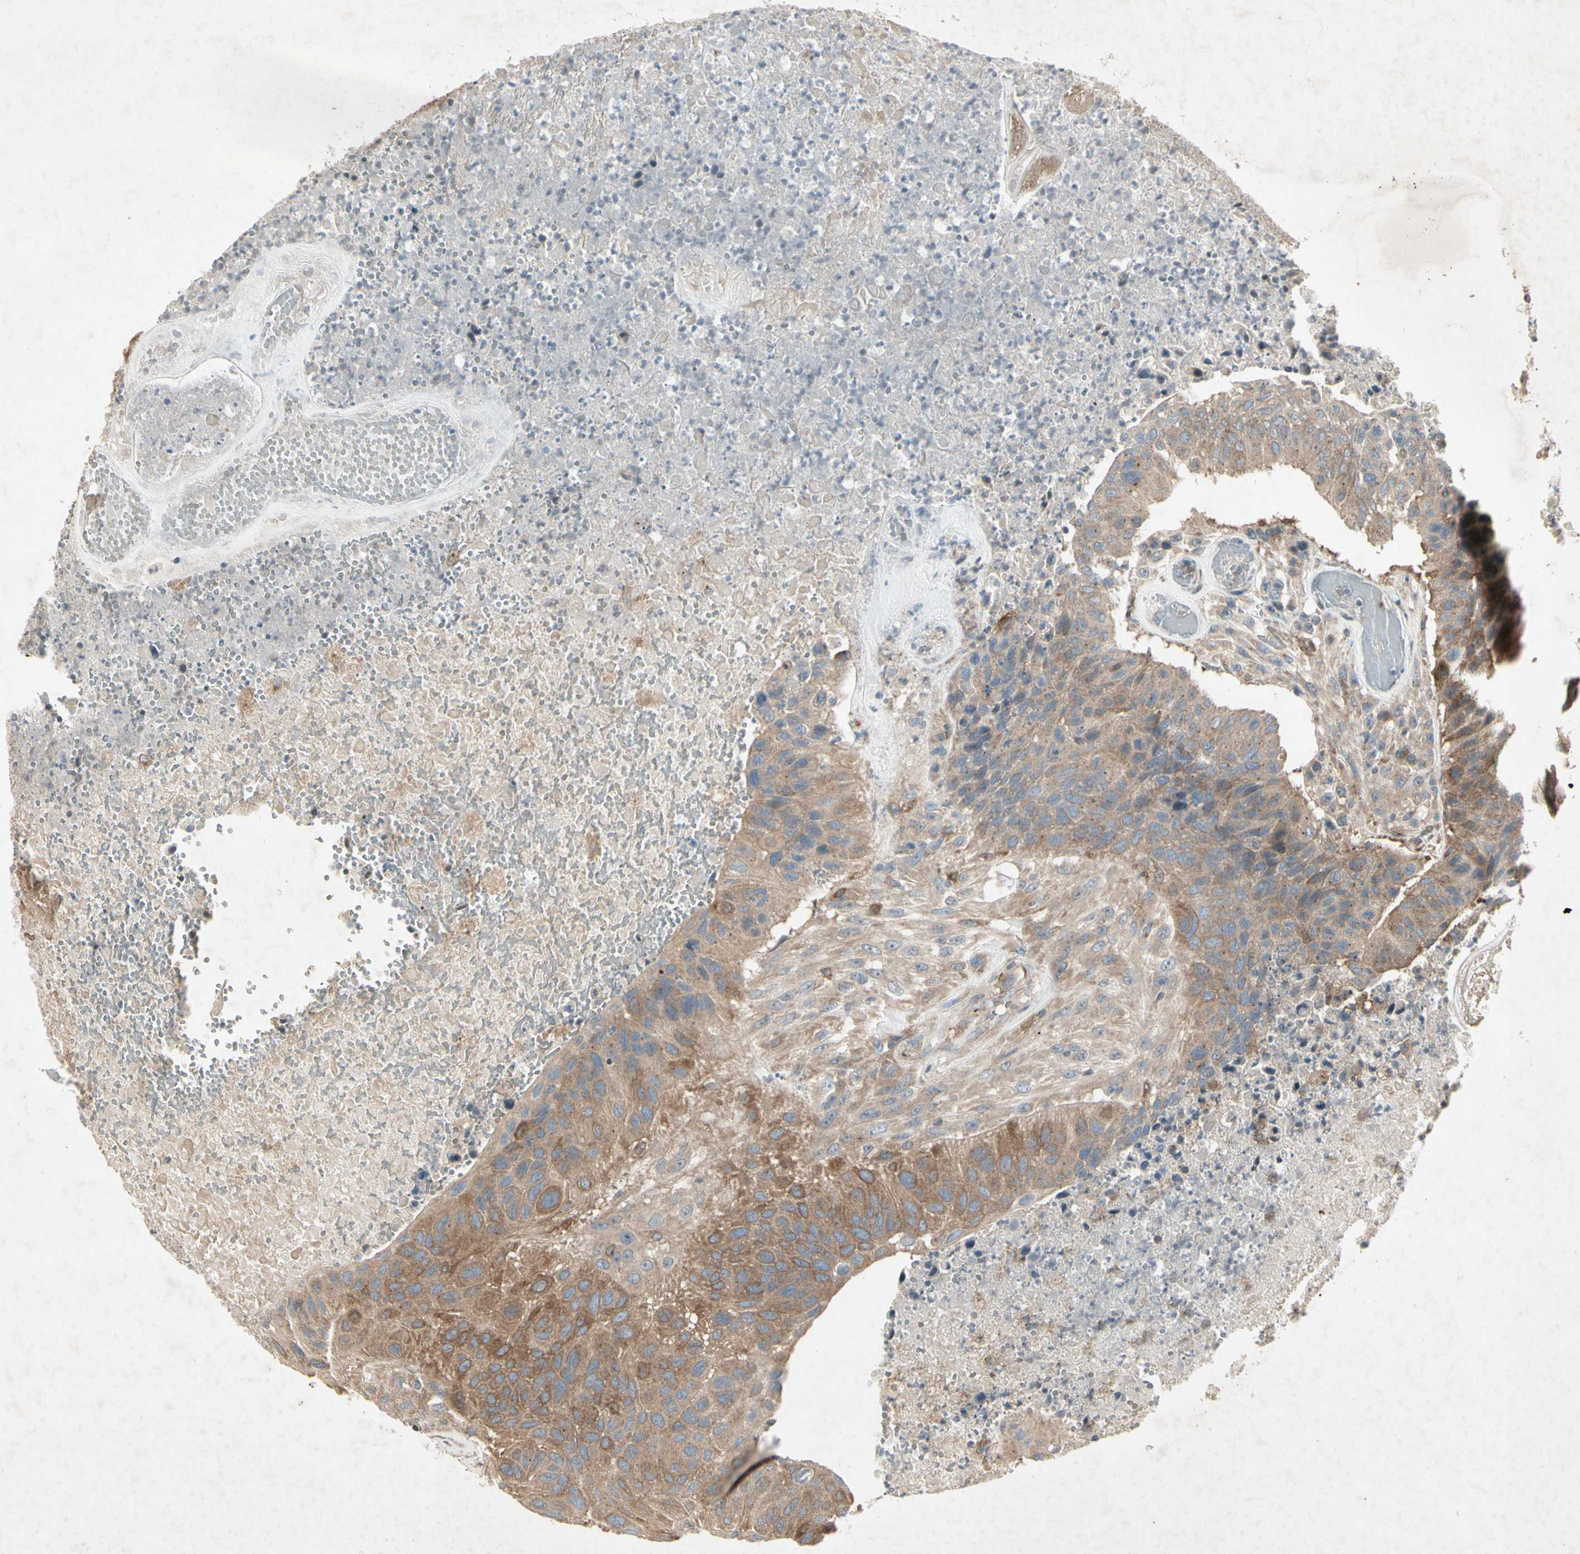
{"staining": {"intensity": "moderate", "quantity": ">75%", "location": "cytoplasmic/membranous"}, "tissue": "urothelial cancer", "cell_type": "Tumor cells", "image_type": "cancer", "snomed": [{"axis": "morphology", "description": "Urothelial carcinoma, High grade"}, {"axis": "topography", "description": "Urinary bladder"}], "caption": "Urothelial cancer stained with DAB (3,3'-diaminobenzidine) IHC demonstrates medium levels of moderate cytoplasmic/membranous staining in approximately >75% of tumor cells. (DAB (3,3'-diaminobenzidine) = brown stain, brightfield microscopy at high magnification).", "gene": "TEK", "patient": {"sex": "male", "age": 66}}